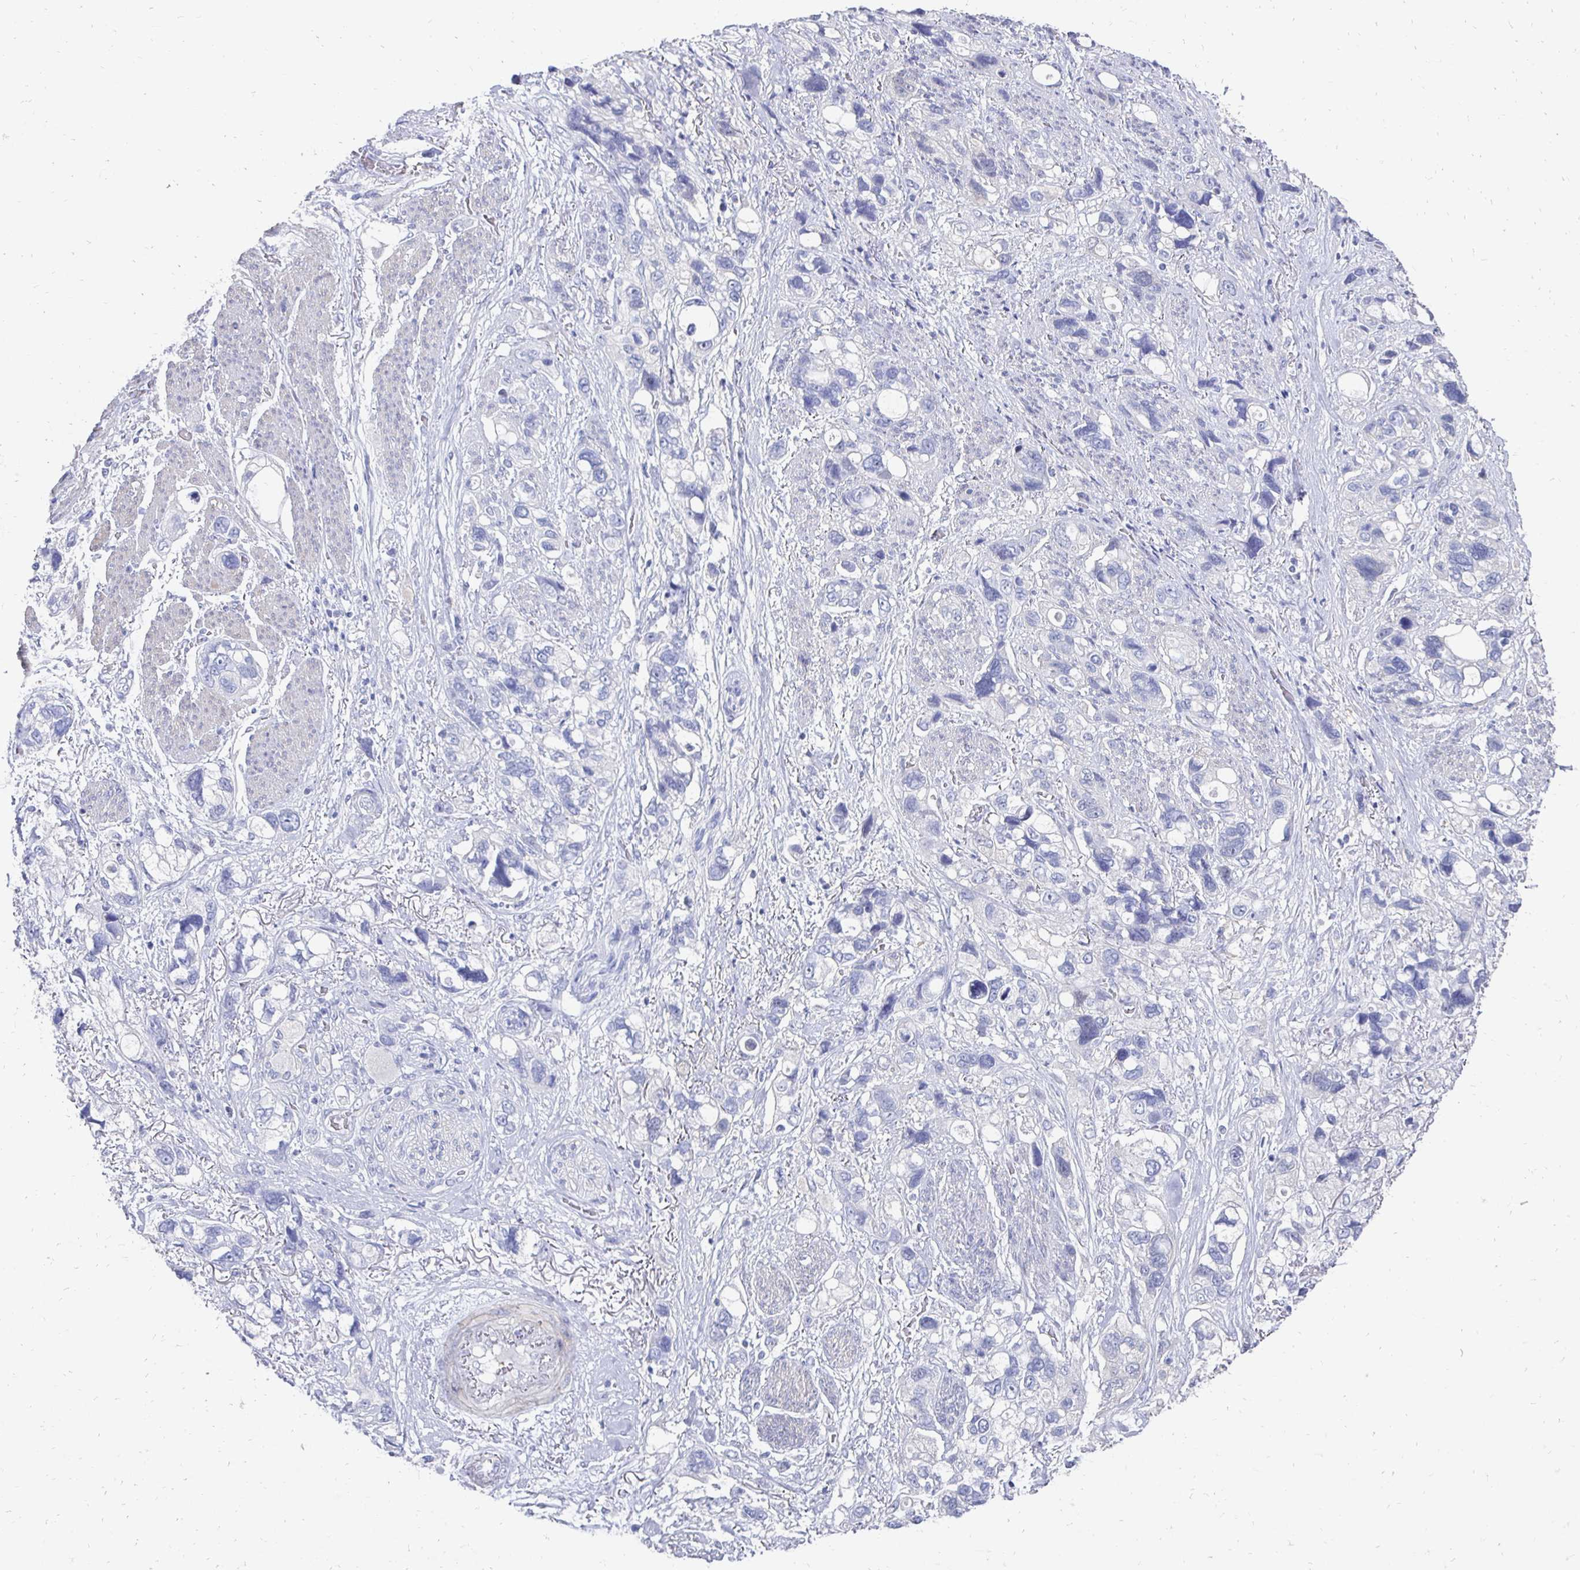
{"staining": {"intensity": "negative", "quantity": "none", "location": "none"}, "tissue": "stomach cancer", "cell_type": "Tumor cells", "image_type": "cancer", "snomed": [{"axis": "morphology", "description": "Adenocarcinoma, NOS"}, {"axis": "topography", "description": "Stomach, upper"}], "caption": "A high-resolution micrograph shows immunohistochemistry (IHC) staining of stomach adenocarcinoma, which demonstrates no significant positivity in tumor cells.", "gene": "SYCP3", "patient": {"sex": "female", "age": 81}}